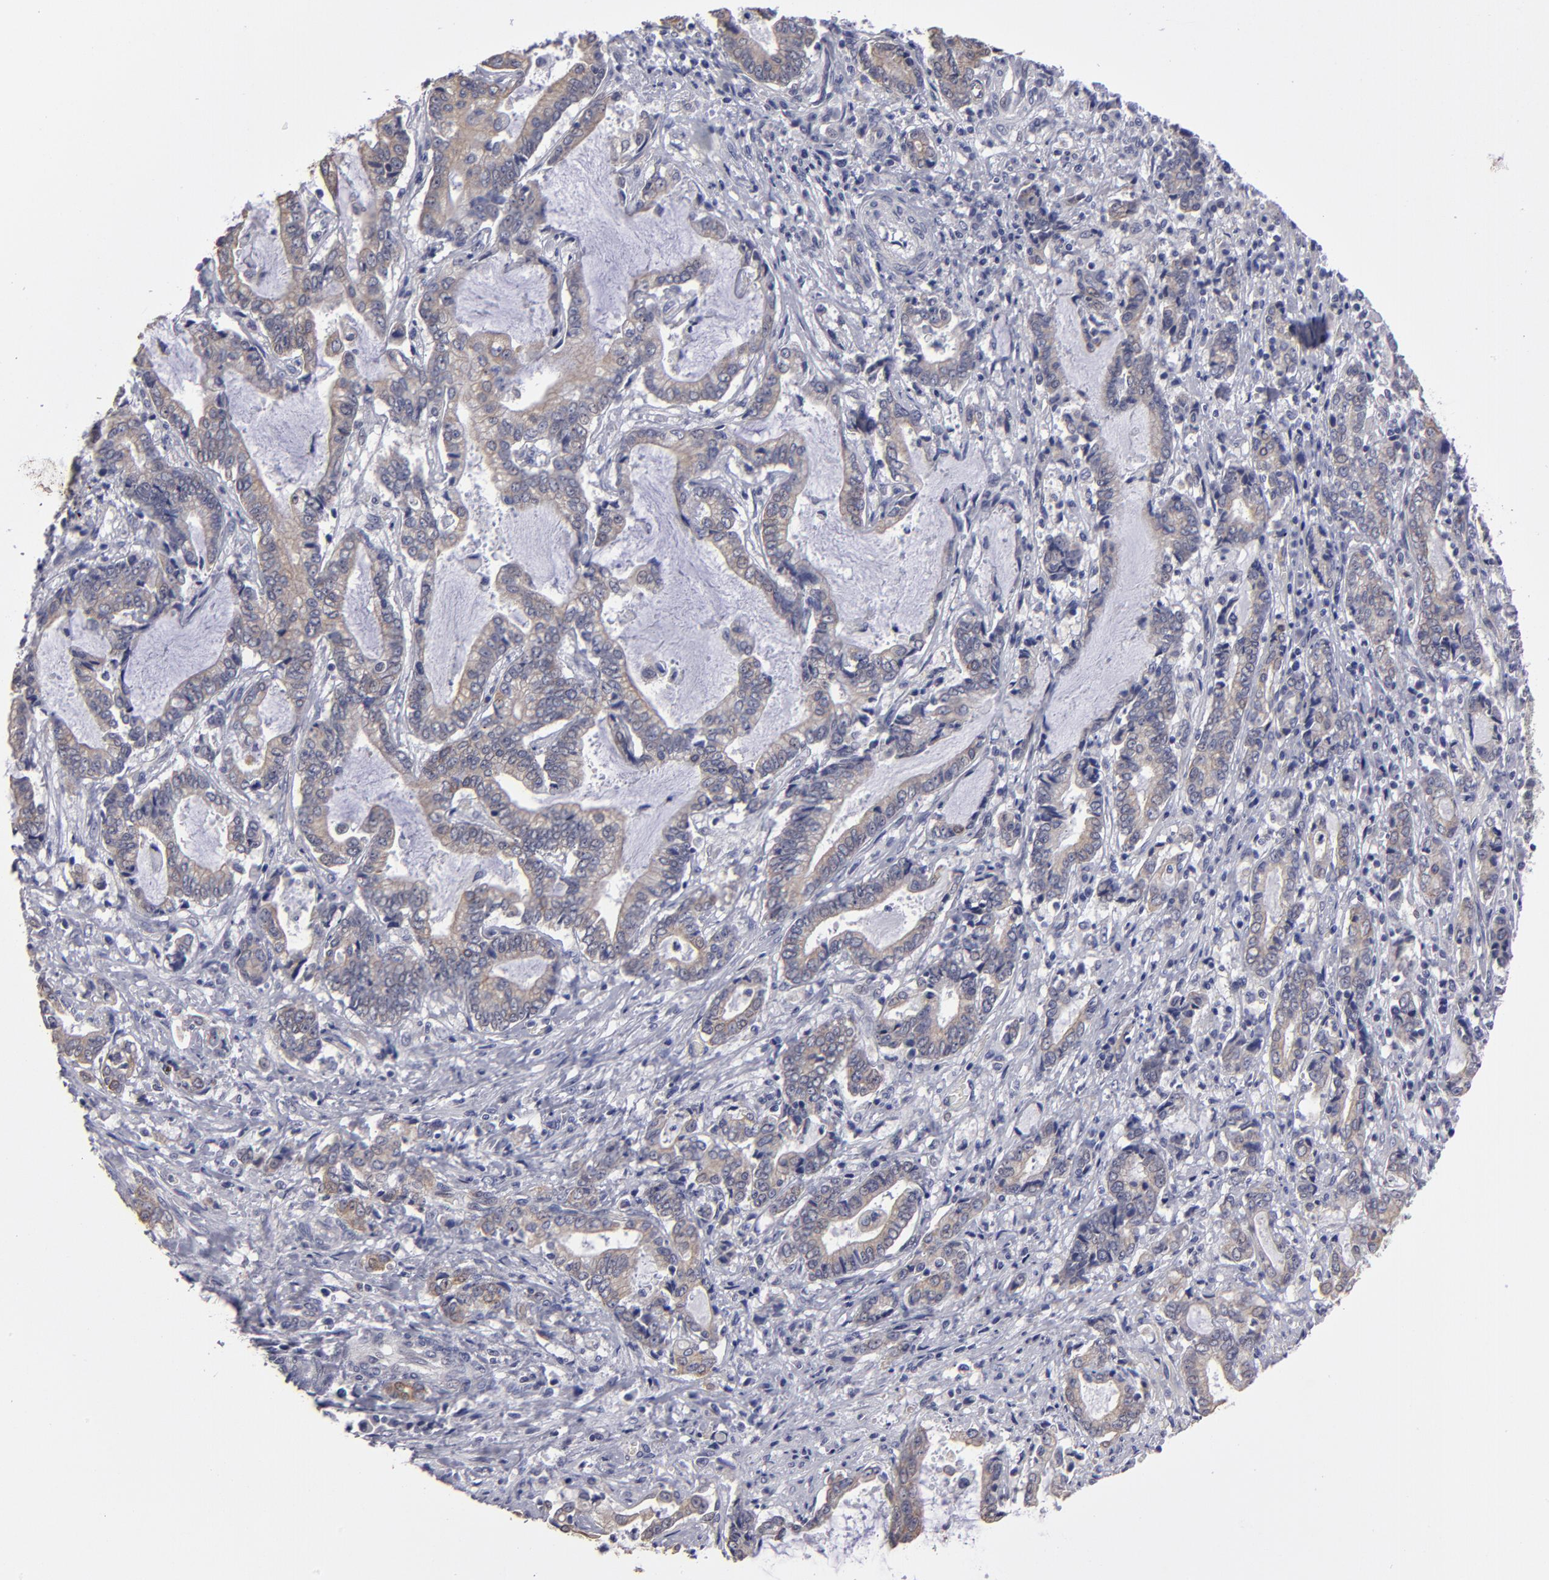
{"staining": {"intensity": "weak", "quantity": "25%-75%", "location": "cytoplasmic/membranous"}, "tissue": "liver cancer", "cell_type": "Tumor cells", "image_type": "cancer", "snomed": [{"axis": "morphology", "description": "Cholangiocarcinoma"}, {"axis": "topography", "description": "Liver"}], "caption": "A micrograph of liver cancer stained for a protein demonstrates weak cytoplasmic/membranous brown staining in tumor cells.", "gene": "ZNF175", "patient": {"sex": "male", "age": 57}}